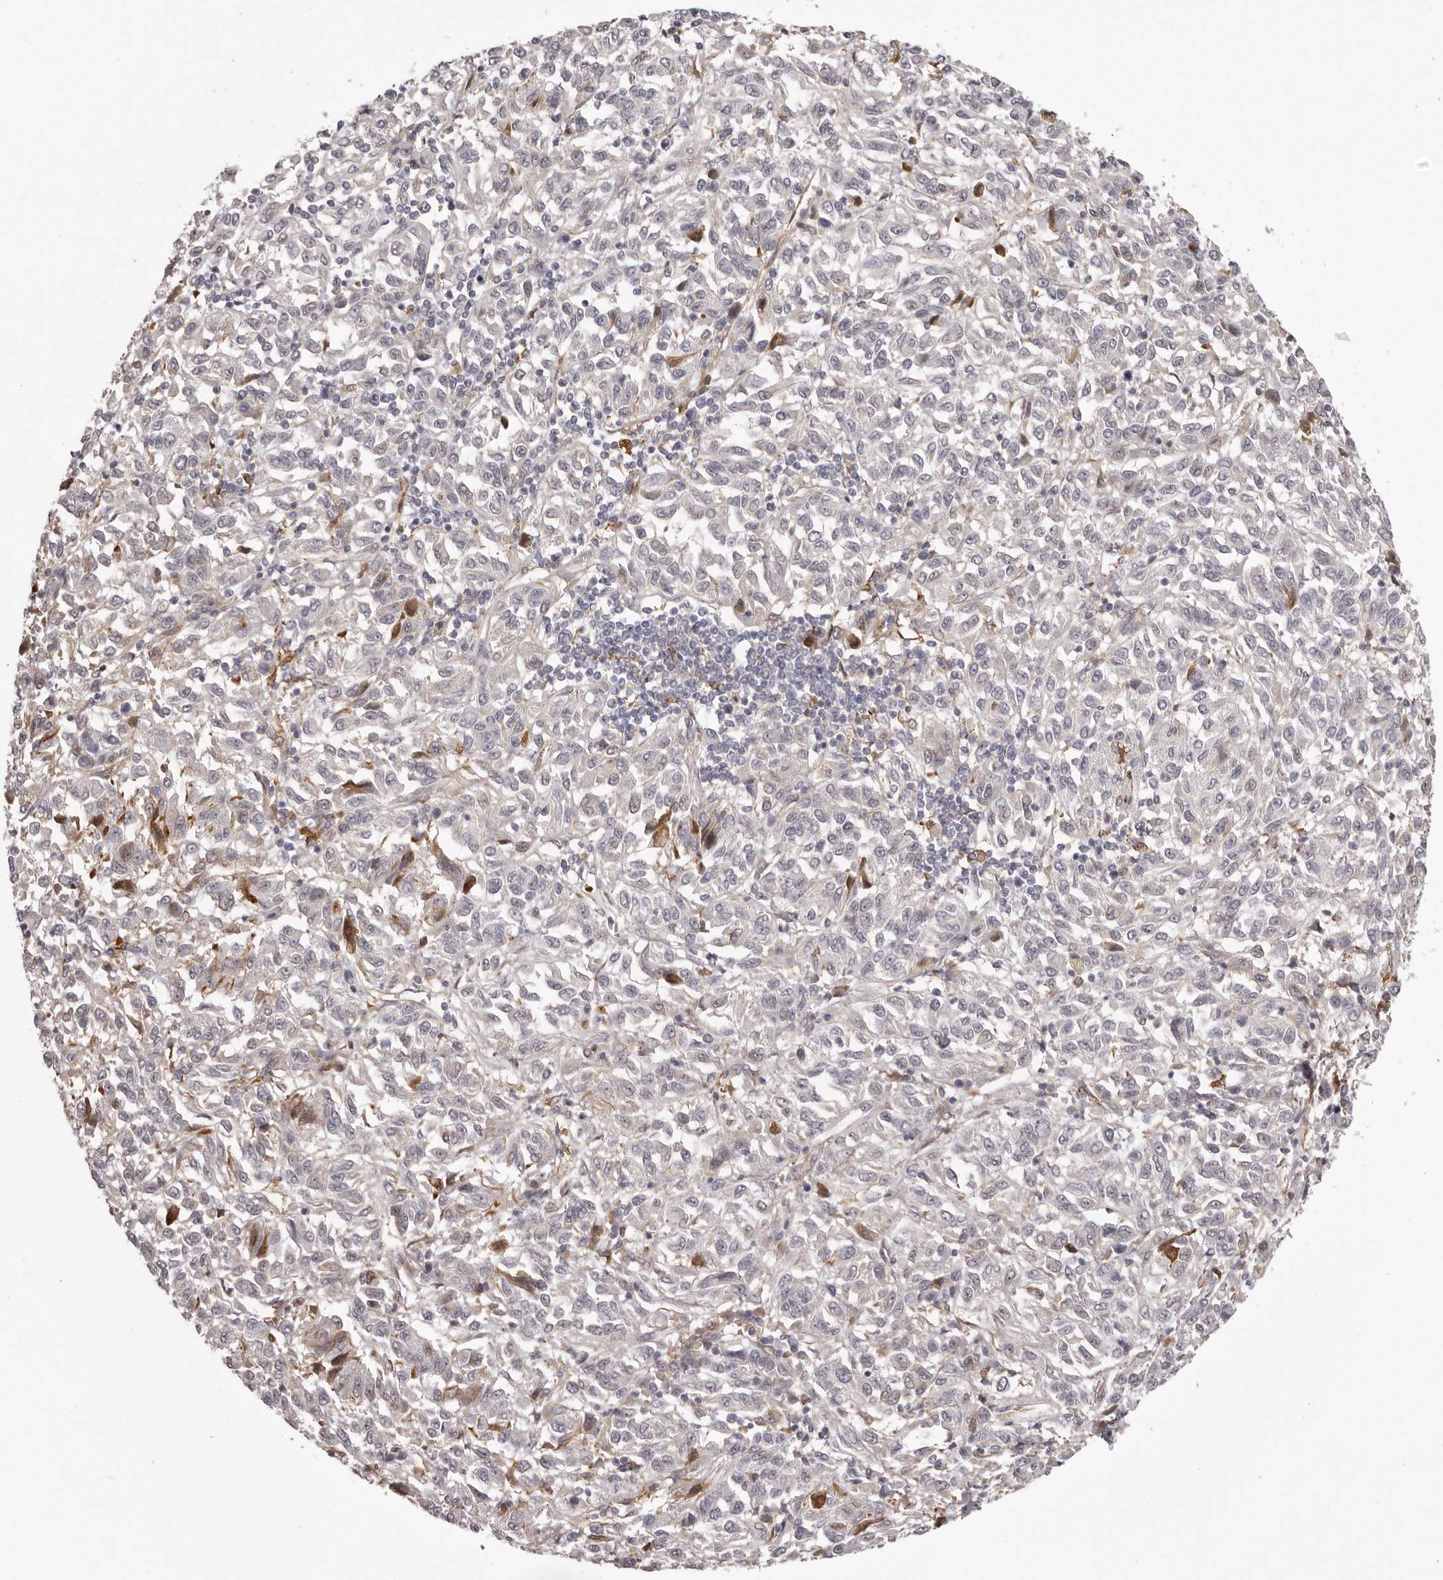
{"staining": {"intensity": "negative", "quantity": "none", "location": "none"}, "tissue": "melanoma", "cell_type": "Tumor cells", "image_type": "cancer", "snomed": [{"axis": "morphology", "description": "Malignant melanoma, Metastatic site"}, {"axis": "topography", "description": "Lung"}], "caption": "Tumor cells are negative for brown protein staining in melanoma.", "gene": "OTUD3", "patient": {"sex": "male", "age": 64}}